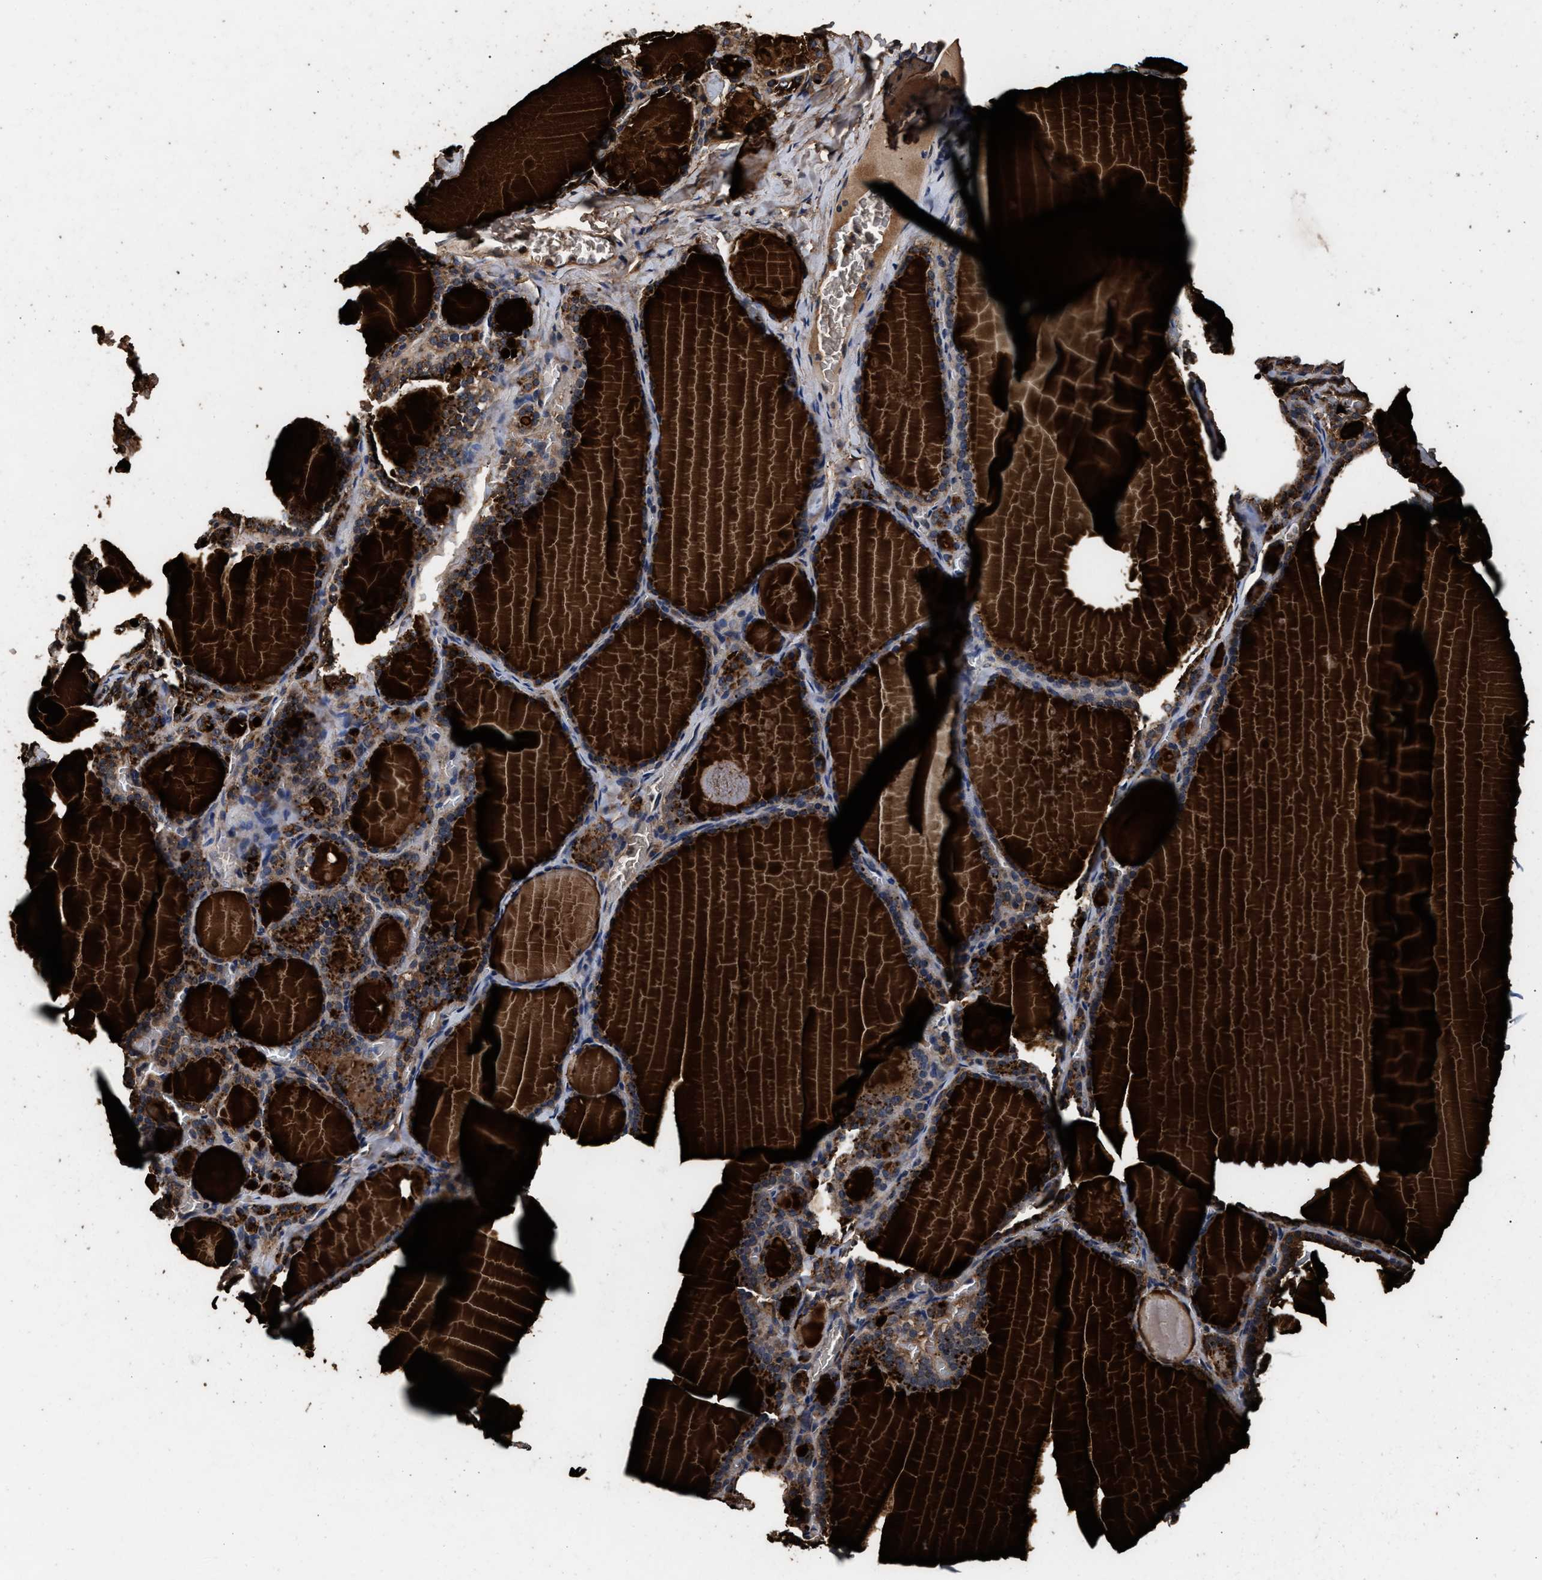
{"staining": {"intensity": "moderate", "quantity": ">75%", "location": "cytoplasmic/membranous"}, "tissue": "thyroid gland", "cell_type": "Glandular cells", "image_type": "normal", "snomed": [{"axis": "morphology", "description": "Normal tissue, NOS"}, {"axis": "topography", "description": "Thyroid gland"}], "caption": "Immunohistochemical staining of benign human thyroid gland demonstrates medium levels of moderate cytoplasmic/membranous staining in approximately >75% of glandular cells.", "gene": "ENSG00000286112", "patient": {"sex": "male", "age": 56}}